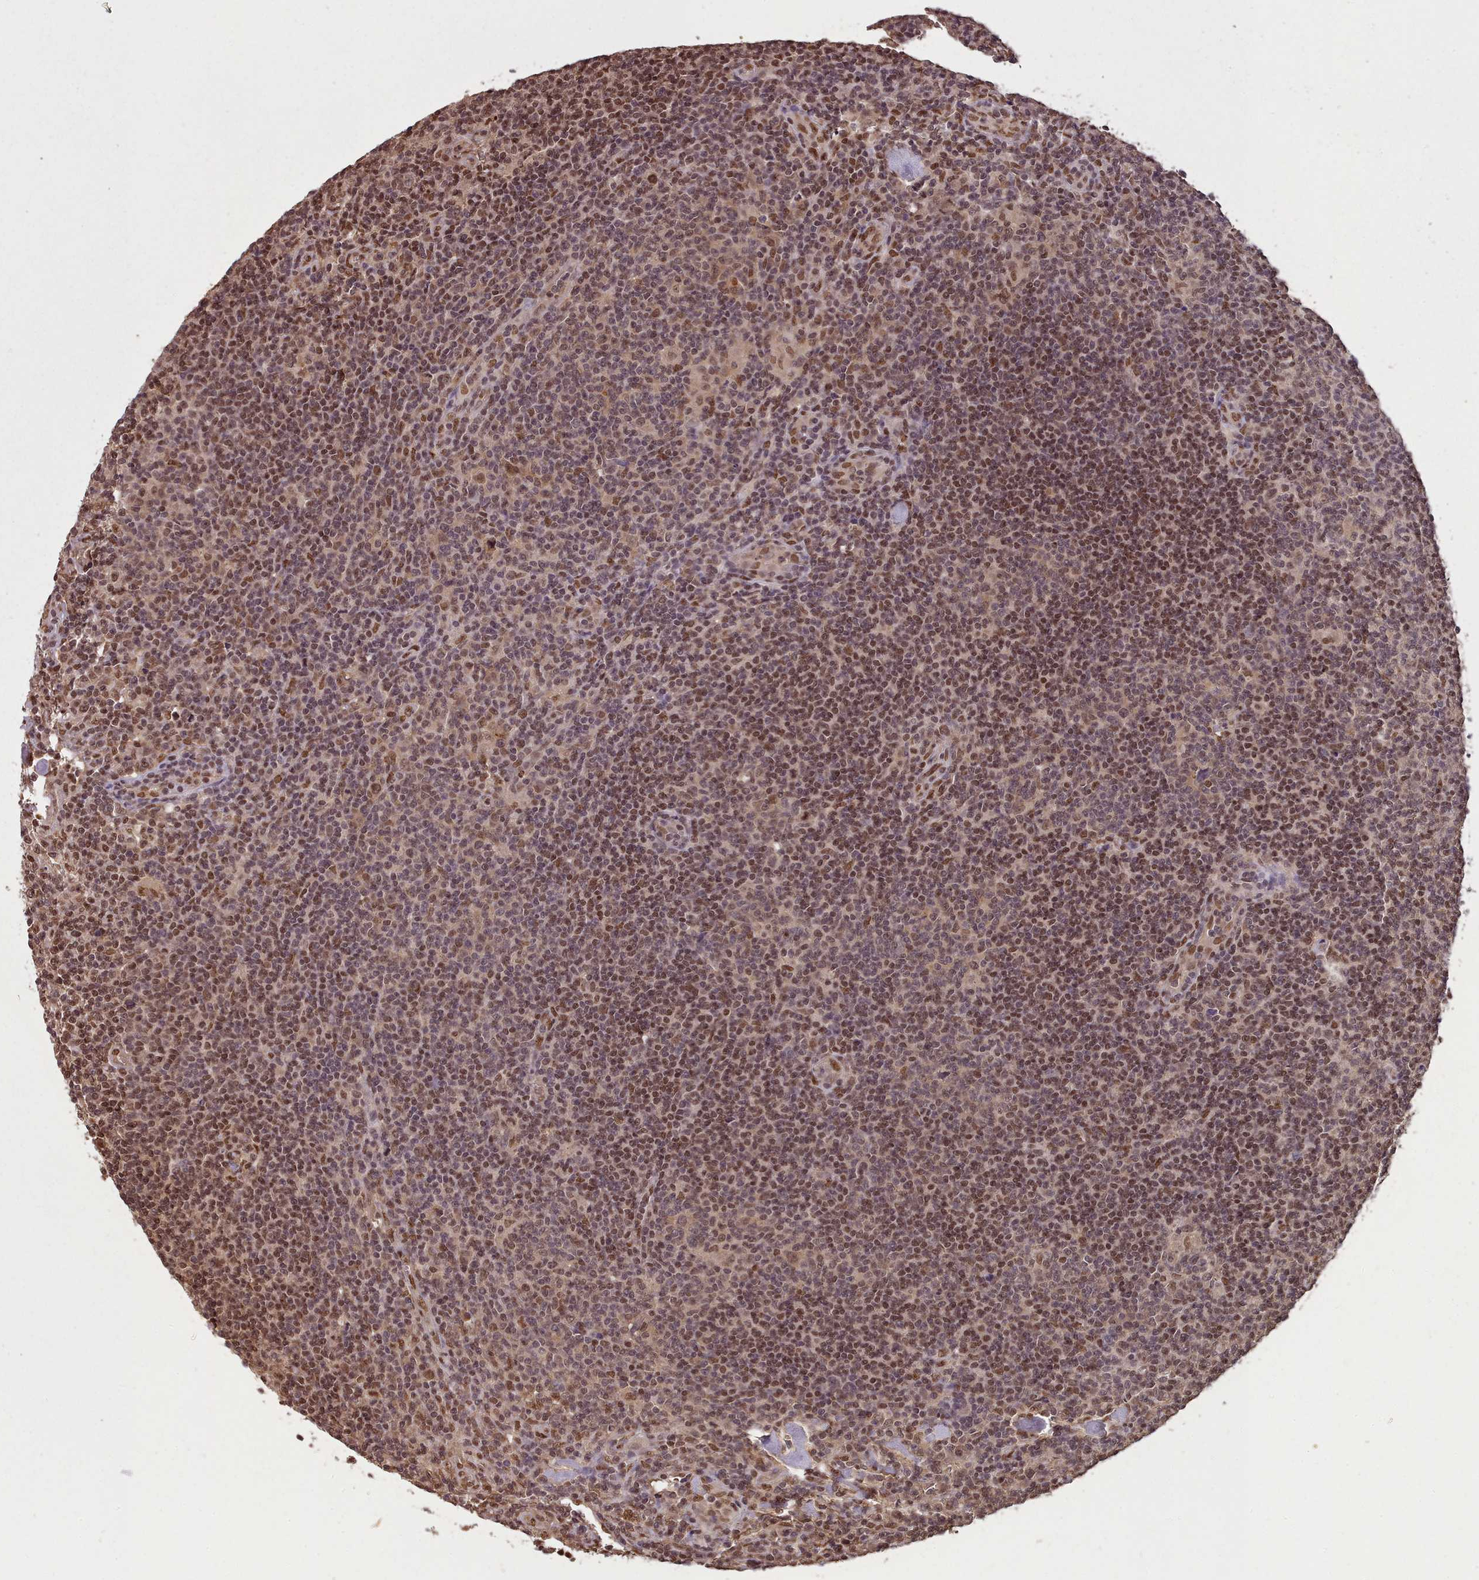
{"staining": {"intensity": "weak", "quantity": "25%-75%", "location": "nuclear"}, "tissue": "lymphoma", "cell_type": "Tumor cells", "image_type": "cancer", "snomed": [{"axis": "morphology", "description": "Hodgkin's disease, NOS"}, {"axis": "topography", "description": "Lymph node"}], "caption": "Immunohistochemistry (IHC) (DAB) staining of human Hodgkin's disease exhibits weak nuclear protein positivity in about 25%-75% of tumor cells.", "gene": "RPS27A", "patient": {"sex": "male", "age": 83}}